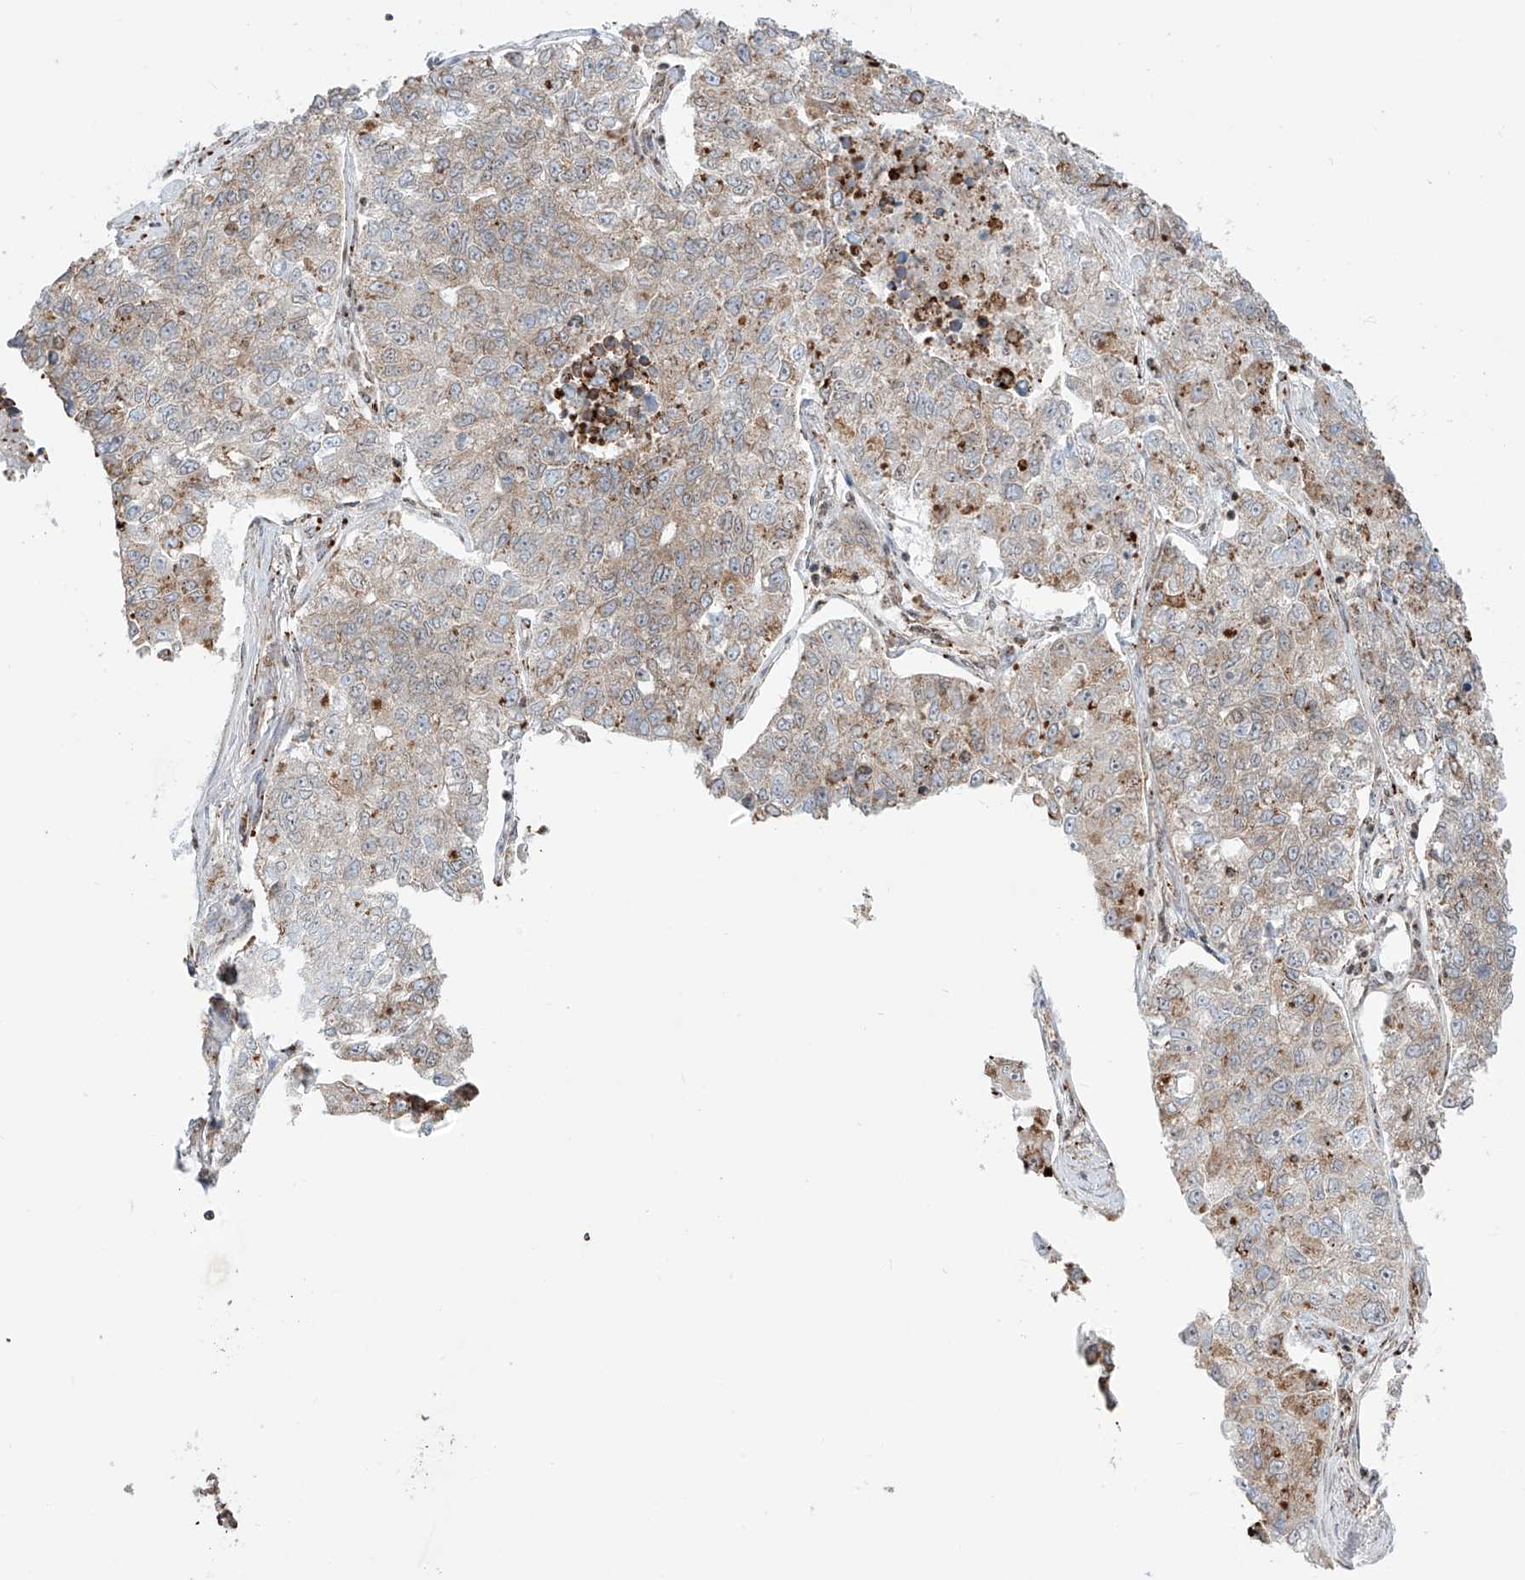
{"staining": {"intensity": "weak", "quantity": "25%-75%", "location": "cytoplasmic/membranous"}, "tissue": "lung cancer", "cell_type": "Tumor cells", "image_type": "cancer", "snomed": [{"axis": "morphology", "description": "Adenocarcinoma, NOS"}, {"axis": "topography", "description": "Lung"}], "caption": "Lung cancer stained with a protein marker reveals weak staining in tumor cells.", "gene": "ZBTB8A", "patient": {"sex": "male", "age": 49}}